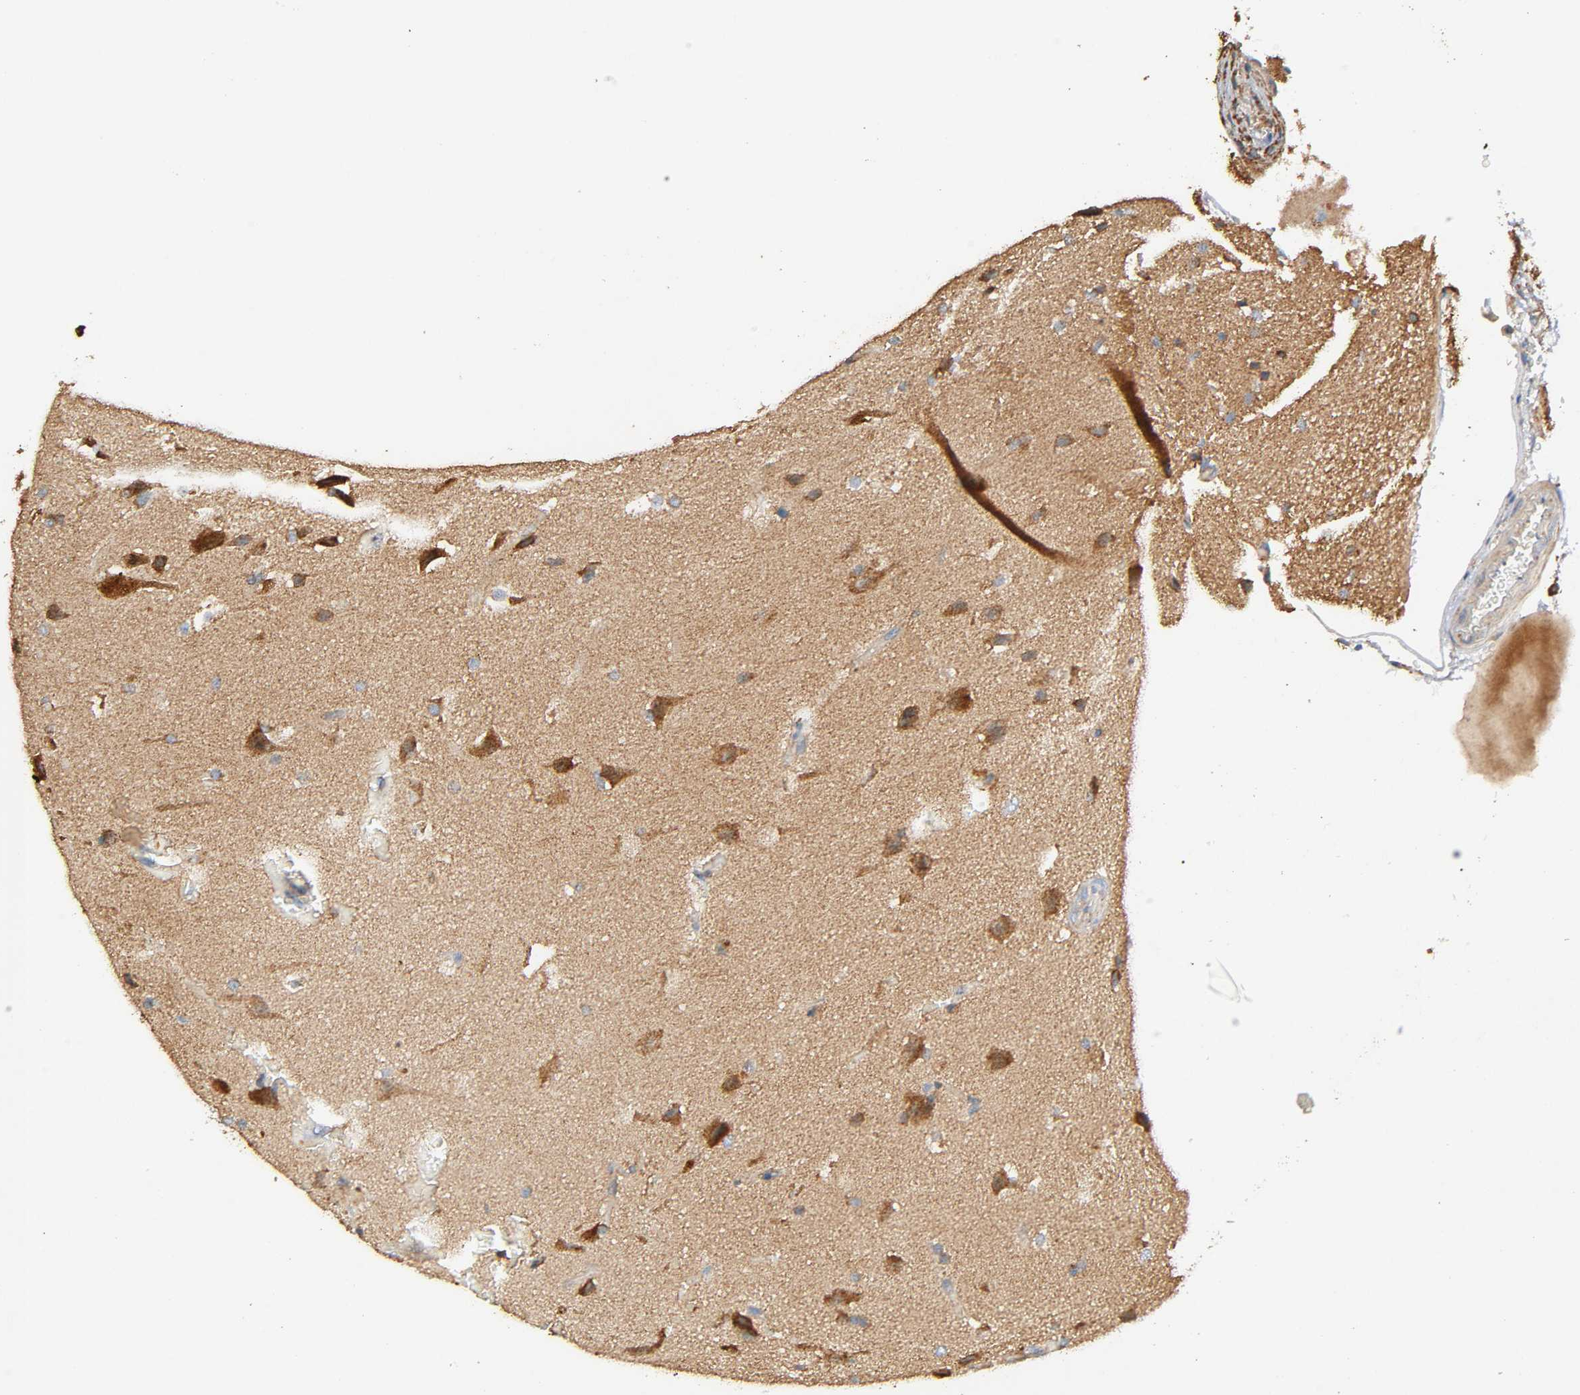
{"staining": {"intensity": "strong", "quantity": ">75%", "location": "cytoplasmic/membranous"}, "tissue": "glioma", "cell_type": "Tumor cells", "image_type": "cancer", "snomed": [{"axis": "morphology", "description": "Glioma, malignant, Low grade"}, {"axis": "topography", "description": "Cerebral cortex"}], "caption": "Immunohistochemistry (DAB (3,3'-diaminobenzidine)) staining of malignant low-grade glioma shows strong cytoplasmic/membranous protein expression in about >75% of tumor cells. The staining was performed using DAB to visualize the protein expression in brown, while the nuclei were stained in blue with hematoxylin (Magnification: 20x).", "gene": "NDUFS3", "patient": {"sex": "female", "age": 47}}